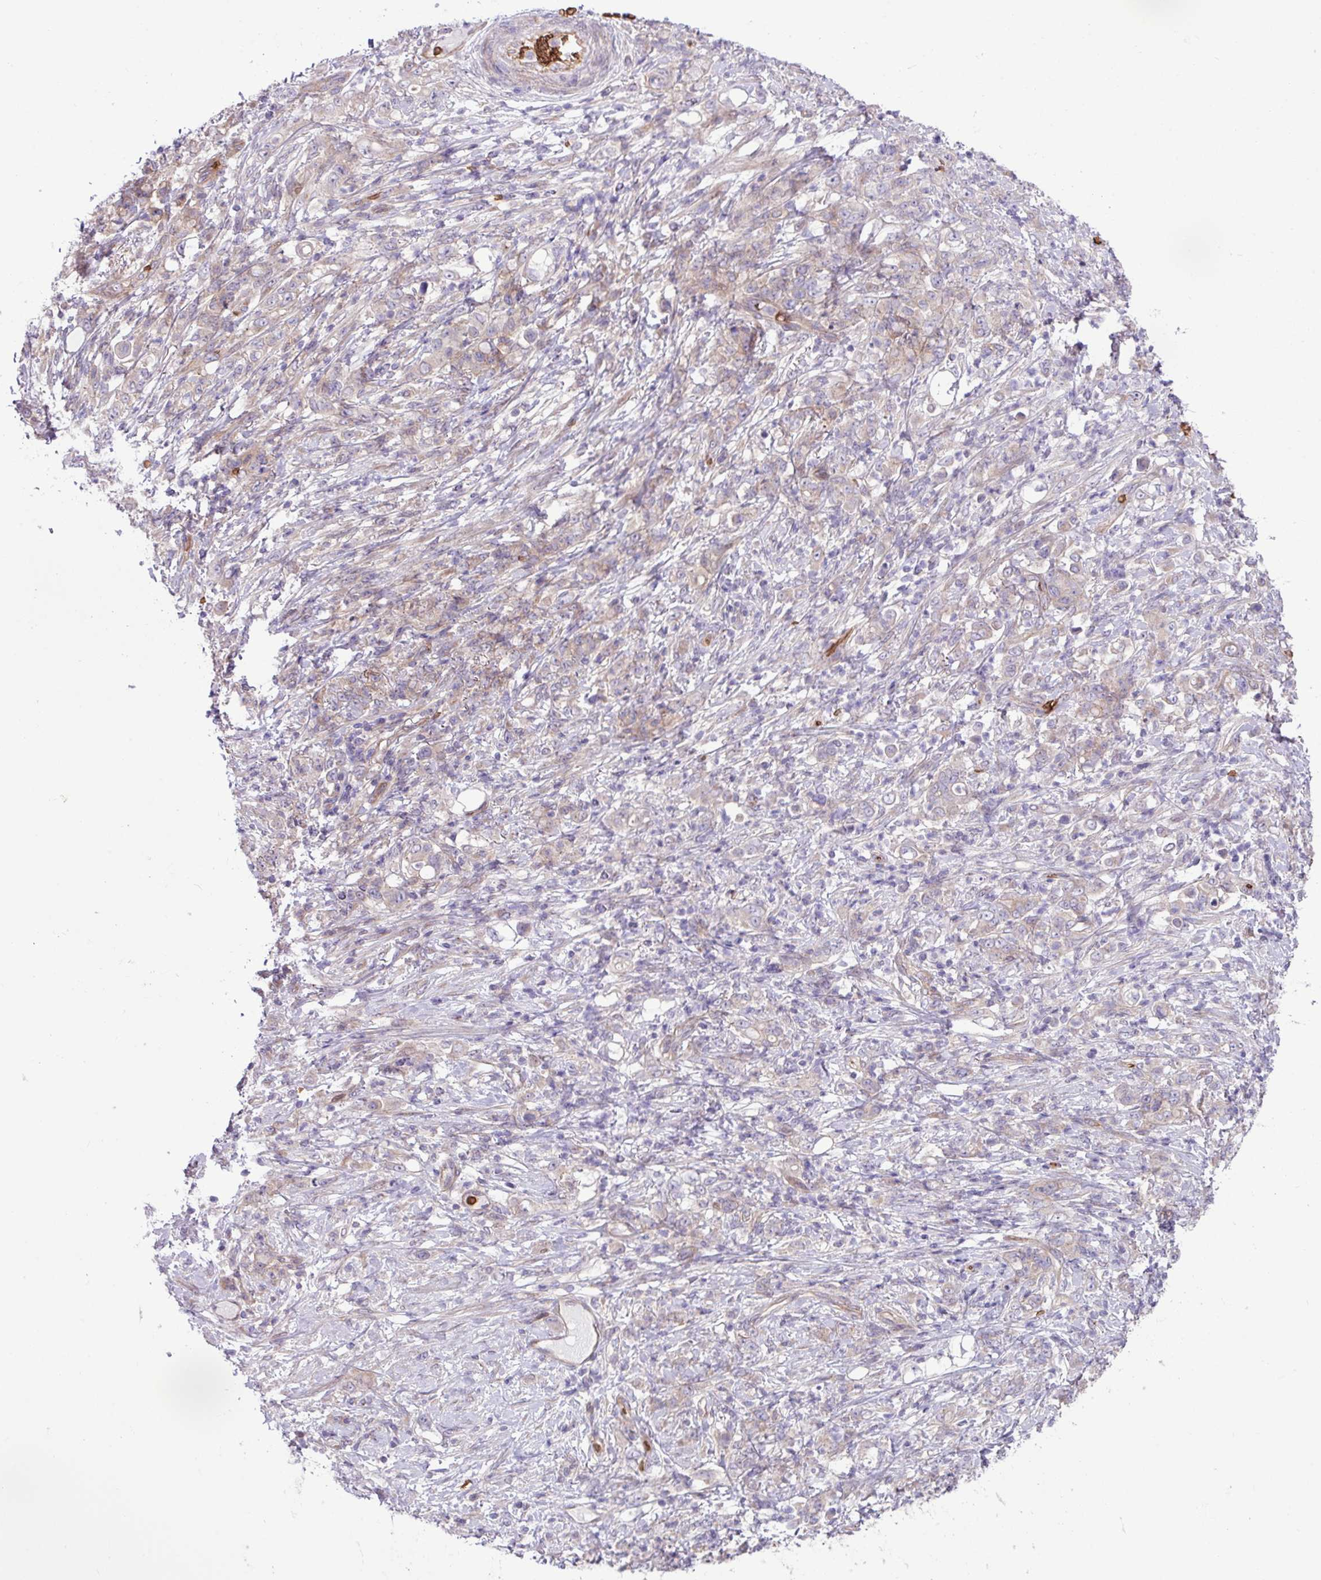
{"staining": {"intensity": "weak", "quantity": "25%-75%", "location": "cytoplasmic/membranous"}, "tissue": "stomach cancer", "cell_type": "Tumor cells", "image_type": "cancer", "snomed": [{"axis": "morphology", "description": "Adenocarcinoma, NOS"}, {"axis": "topography", "description": "Stomach"}], "caption": "Stomach adenocarcinoma was stained to show a protein in brown. There is low levels of weak cytoplasmic/membranous expression in approximately 25%-75% of tumor cells. (Brightfield microscopy of DAB IHC at high magnification).", "gene": "RAD21L1", "patient": {"sex": "female", "age": 79}}